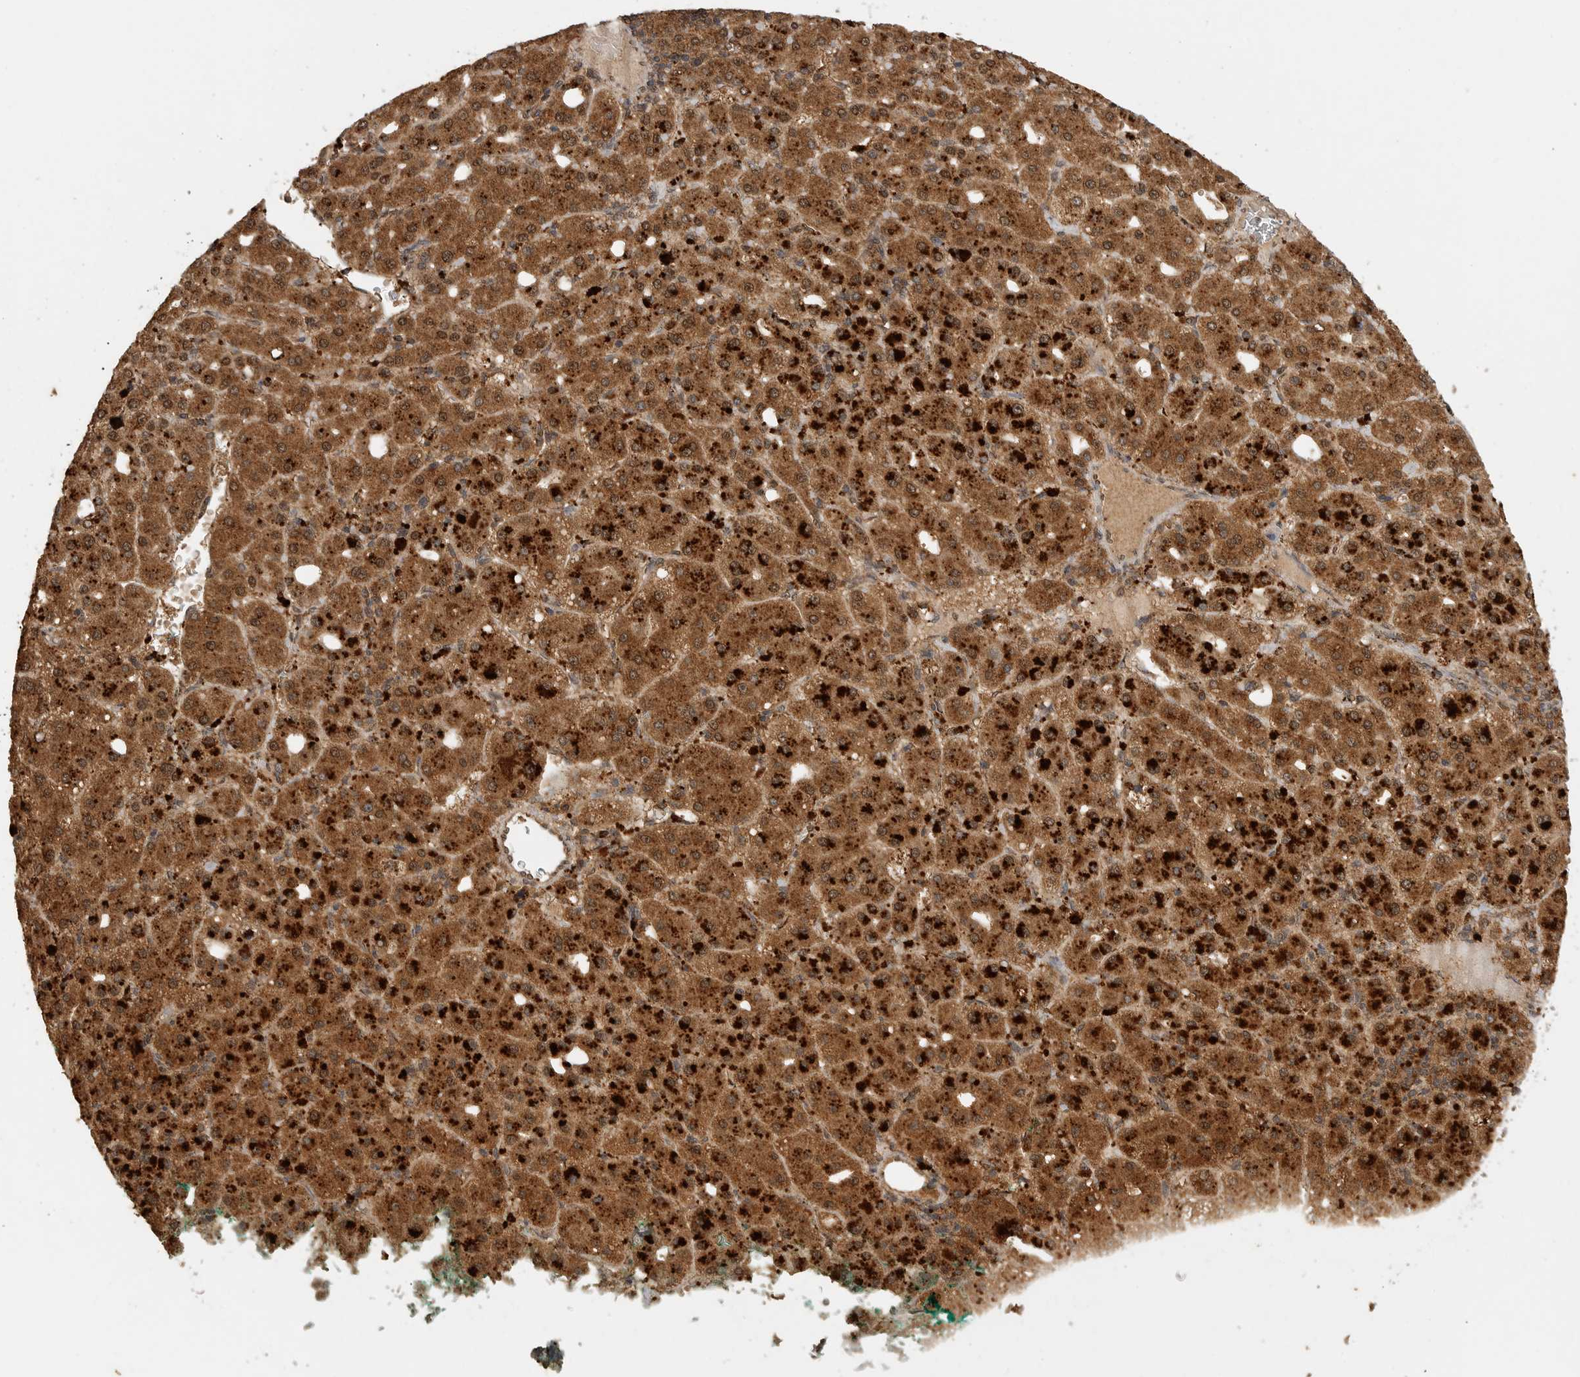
{"staining": {"intensity": "strong", "quantity": ">75%", "location": "cytoplasmic/membranous"}, "tissue": "liver cancer", "cell_type": "Tumor cells", "image_type": "cancer", "snomed": [{"axis": "morphology", "description": "Carcinoma, Hepatocellular, NOS"}, {"axis": "topography", "description": "Liver"}], "caption": "The histopathology image reveals a brown stain indicating the presence of a protein in the cytoplasmic/membranous of tumor cells in hepatocellular carcinoma (liver).", "gene": "ICOSLG", "patient": {"sex": "male", "age": 65}}